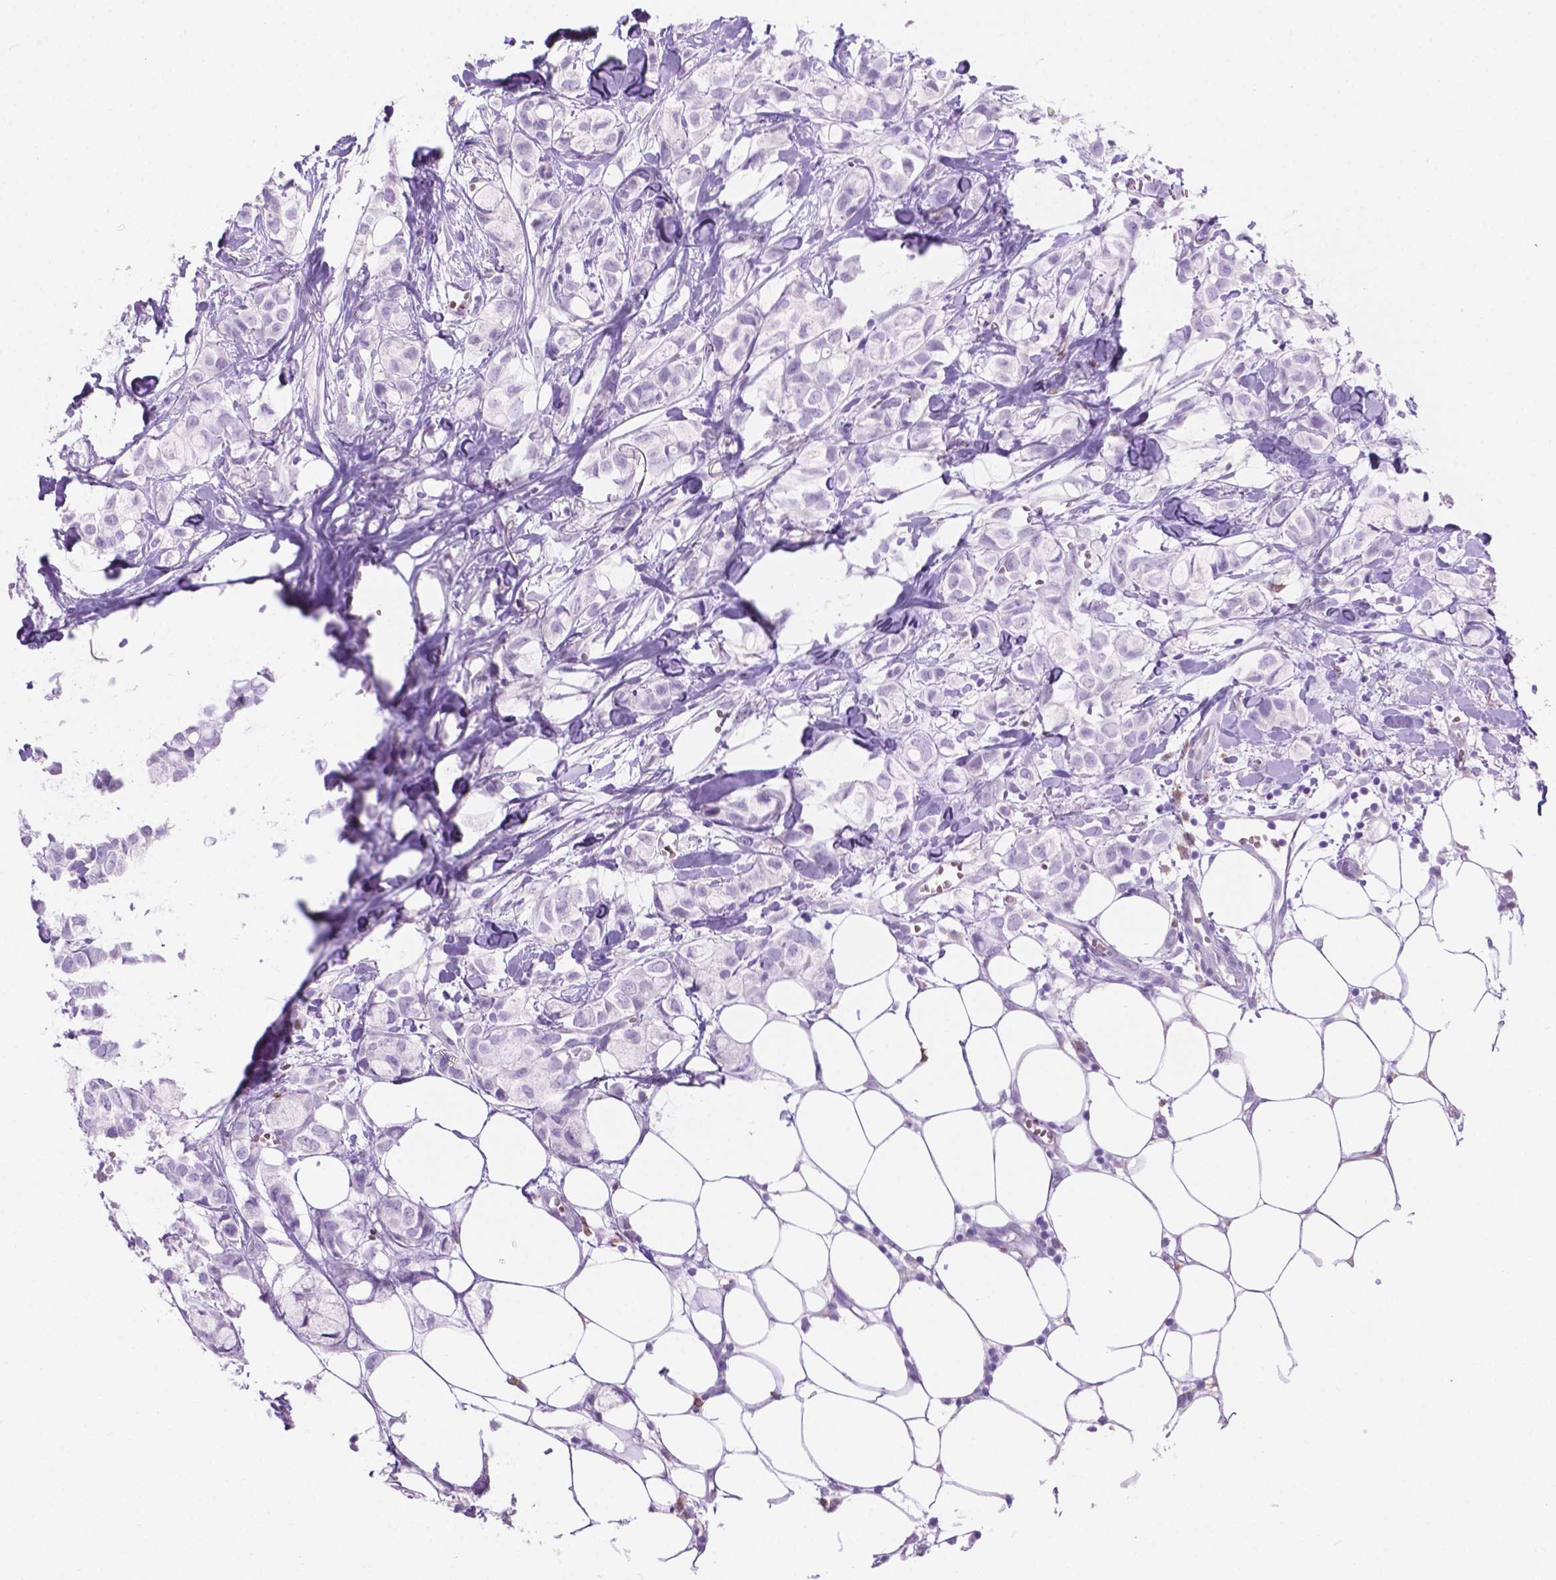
{"staining": {"intensity": "negative", "quantity": "none", "location": "none"}, "tissue": "breast cancer", "cell_type": "Tumor cells", "image_type": "cancer", "snomed": [{"axis": "morphology", "description": "Duct carcinoma"}, {"axis": "topography", "description": "Breast"}], "caption": "IHC of human breast cancer (intraductal carcinoma) shows no positivity in tumor cells.", "gene": "GRIN2B", "patient": {"sex": "female", "age": 85}}